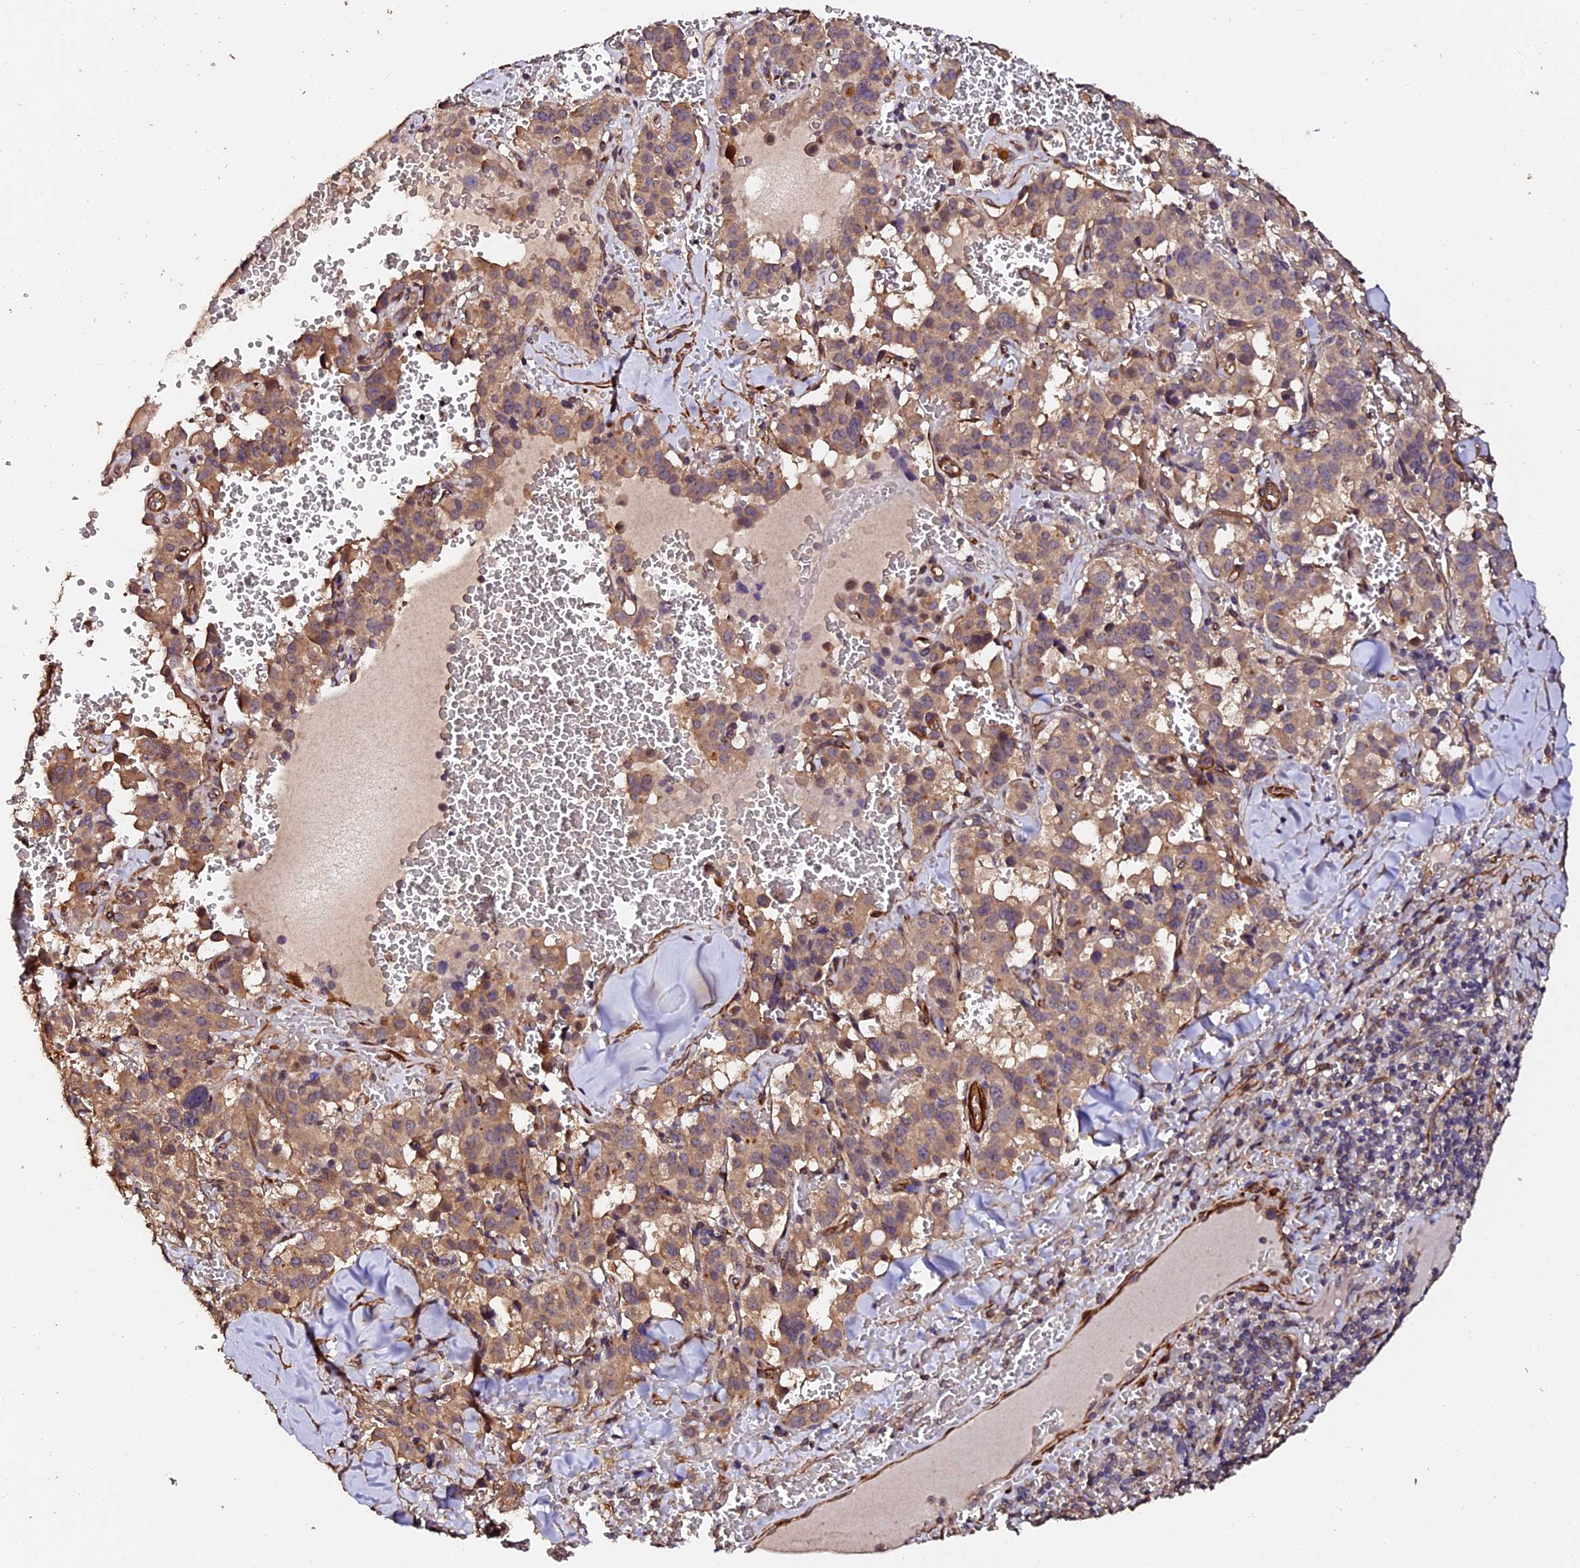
{"staining": {"intensity": "moderate", "quantity": ">75%", "location": "cytoplasmic/membranous"}, "tissue": "pancreatic cancer", "cell_type": "Tumor cells", "image_type": "cancer", "snomed": [{"axis": "morphology", "description": "Adenocarcinoma, NOS"}, {"axis": "topography", "description": "Pancreas"}], "caption": "Protein expression by immunohistochemistry (IHC) exhibits moderate cytoplasmic/membranous staining in approximately >75% of tumor cells in pancreatic cancer (adenocarcinoma).", "gene": "TDO2", "patient": {"sex": "male", "age": 65}}